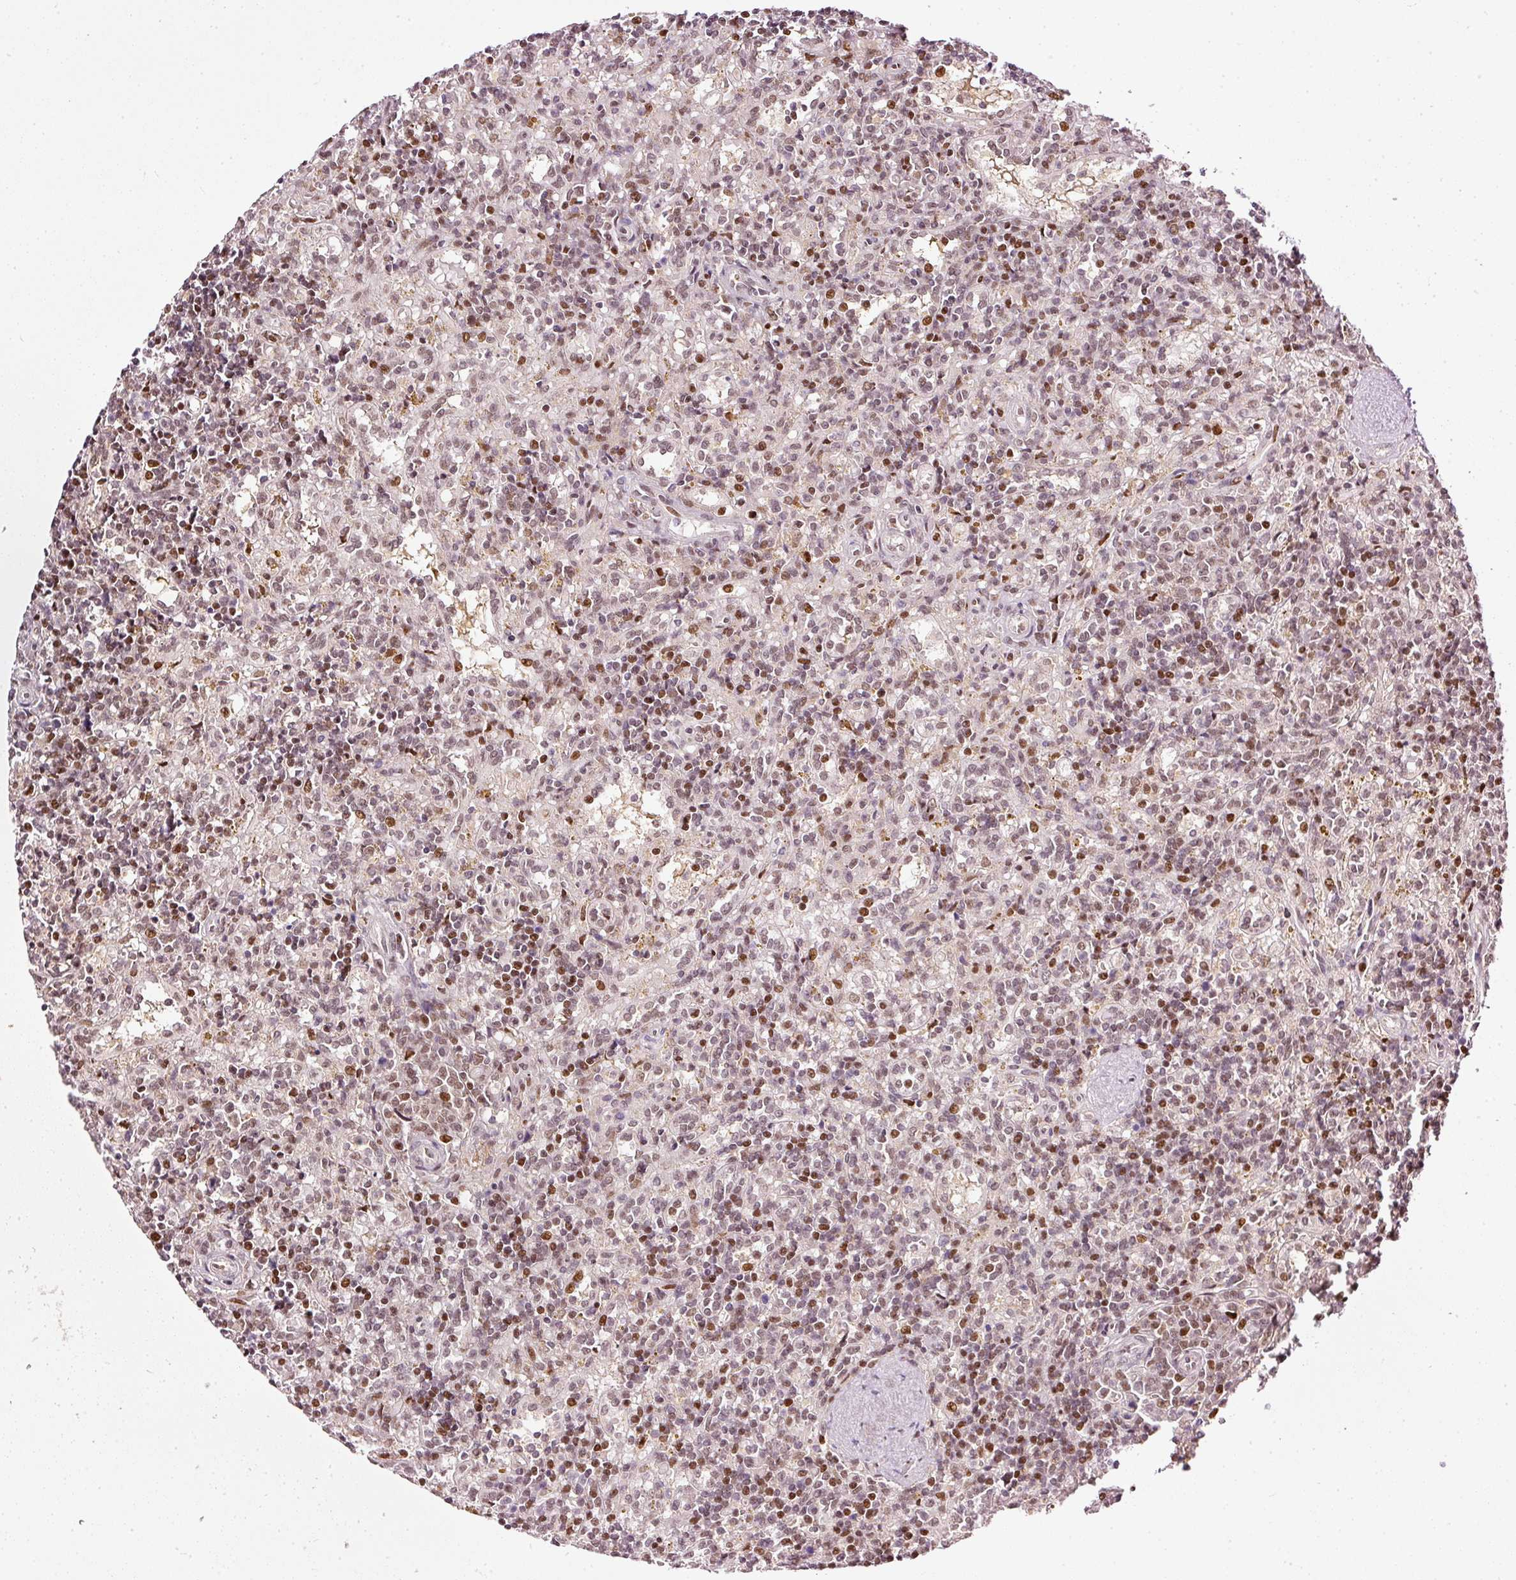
{"staining": {"intensity": "moderate", "quantity": "25%-75%", "location": "nuclear"}, "tissue": "lymphoma", "cell_type": "Tumor cells", "image_type": "cancer", "snomed": [{"axis": "morphology", "description": "Malignant lymphoma, non-Hodgkin's type, Low grade"}, {"axis": "topography", "description": "Spleen"}], "caption": "Immunohistochemical staining of human low-grade malignant lymphoma, non-Hodgkin's type reveals medium levels of moderate nuclear protein expression in approximately 25%-75% of tumor cells.", "gene": "ZNF778", "patient": {"sex": "male", "age": 67}}